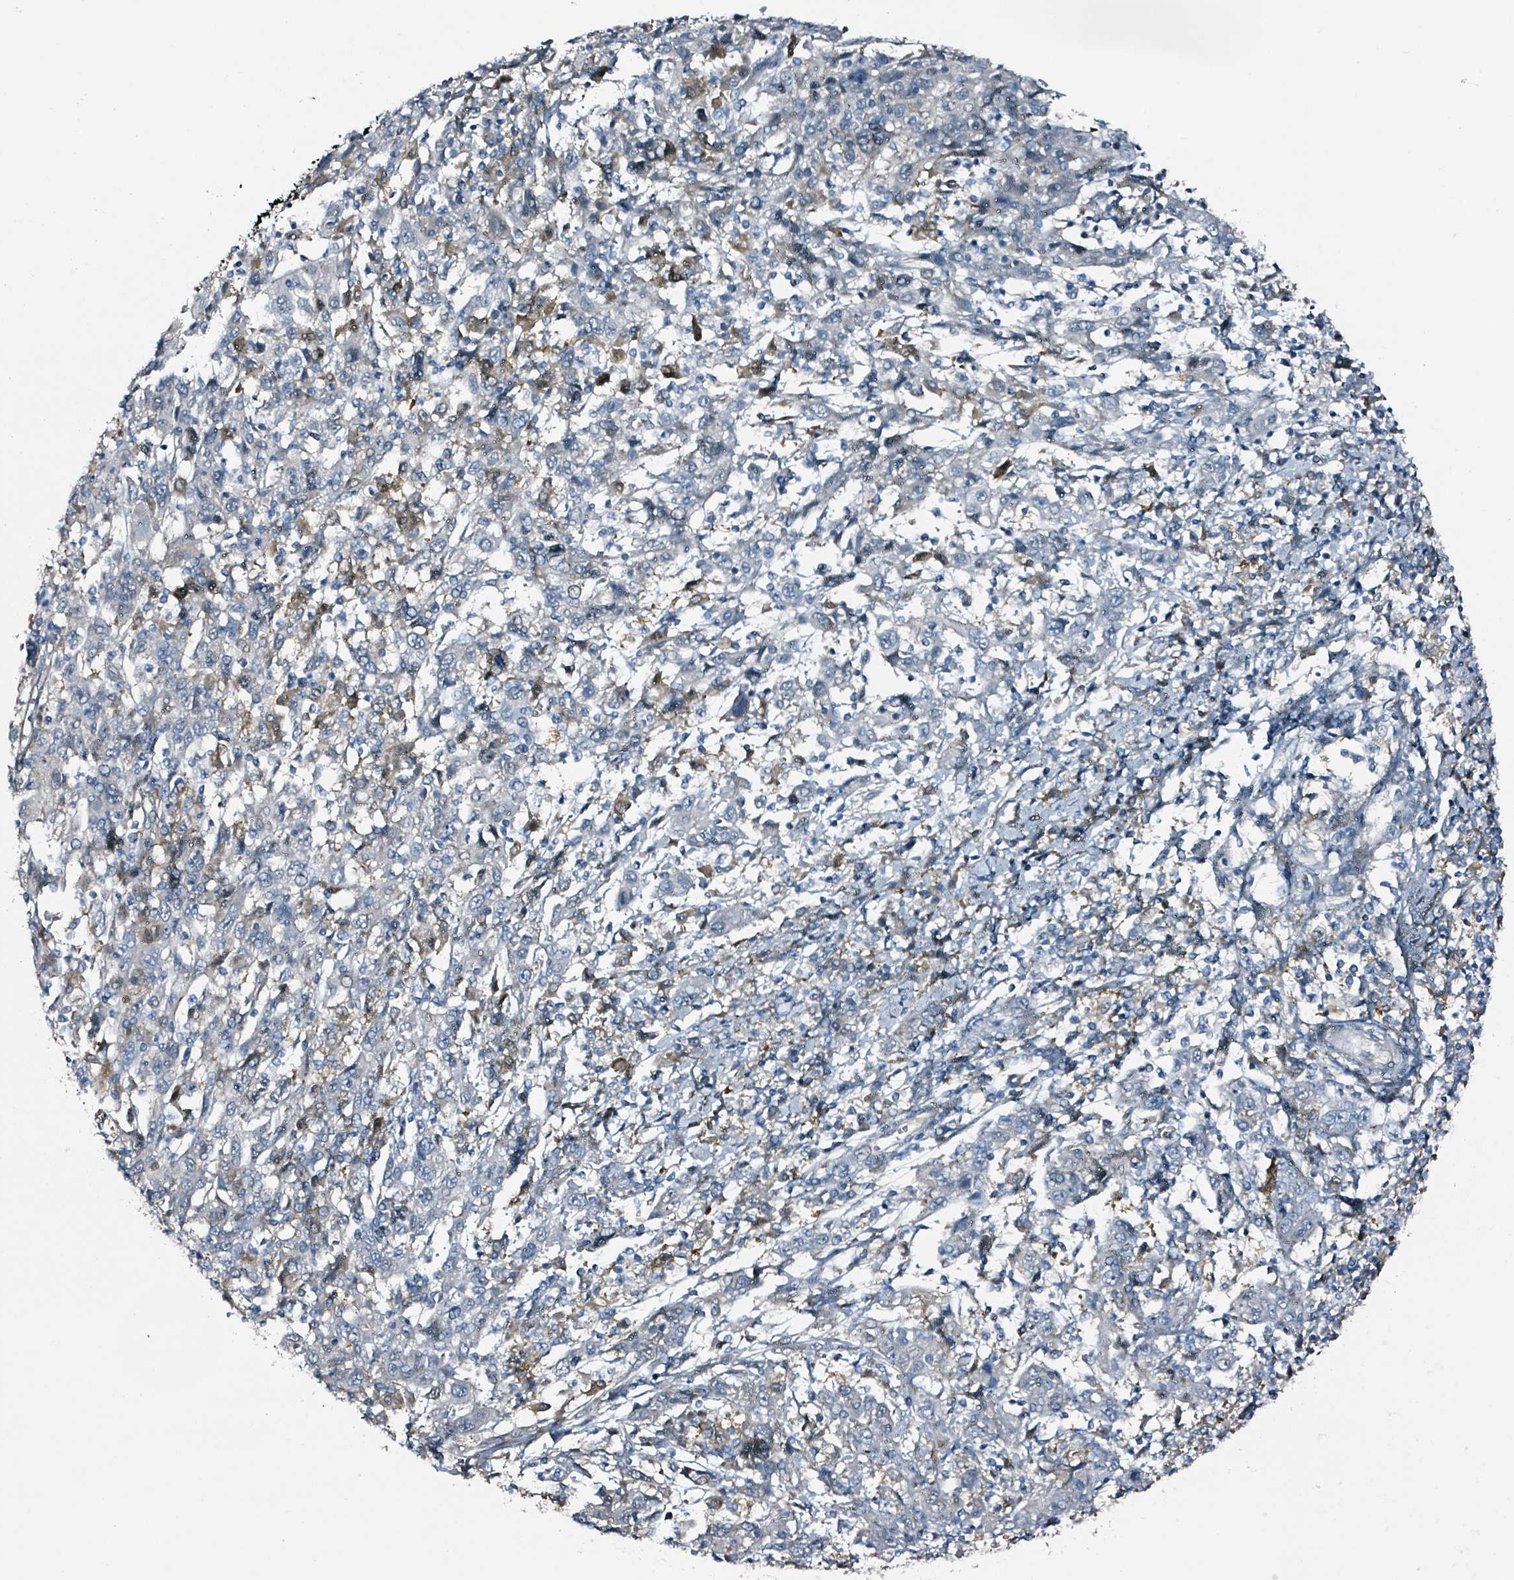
{"staining": {"intensity": "weak", "quantity": "<25%", "location": "cytoplasmic/membranous,nuclear"}, "tissue": "cervical cancer", "cell_type": "Tumor cells", "image_type": "cancer", "snomed": [{"axis": "morphology", "description": "Squamous cell carcinoma, NOS"}, {"axis": "topography", "description": "Cervix"}], "caption": "Tumor cells are negative for brown protein staining in cervical cancer (squamous cell carcinoma). The staining was performed using DAB (3,3'-diaminobenzidine) to visualize the protein expression in brown, while the nuclei were stained in blue with hematoxylin (Magnification: 20x).", "gene": "B3GAT3", "patient": {"sex": "female", "age": 46}}